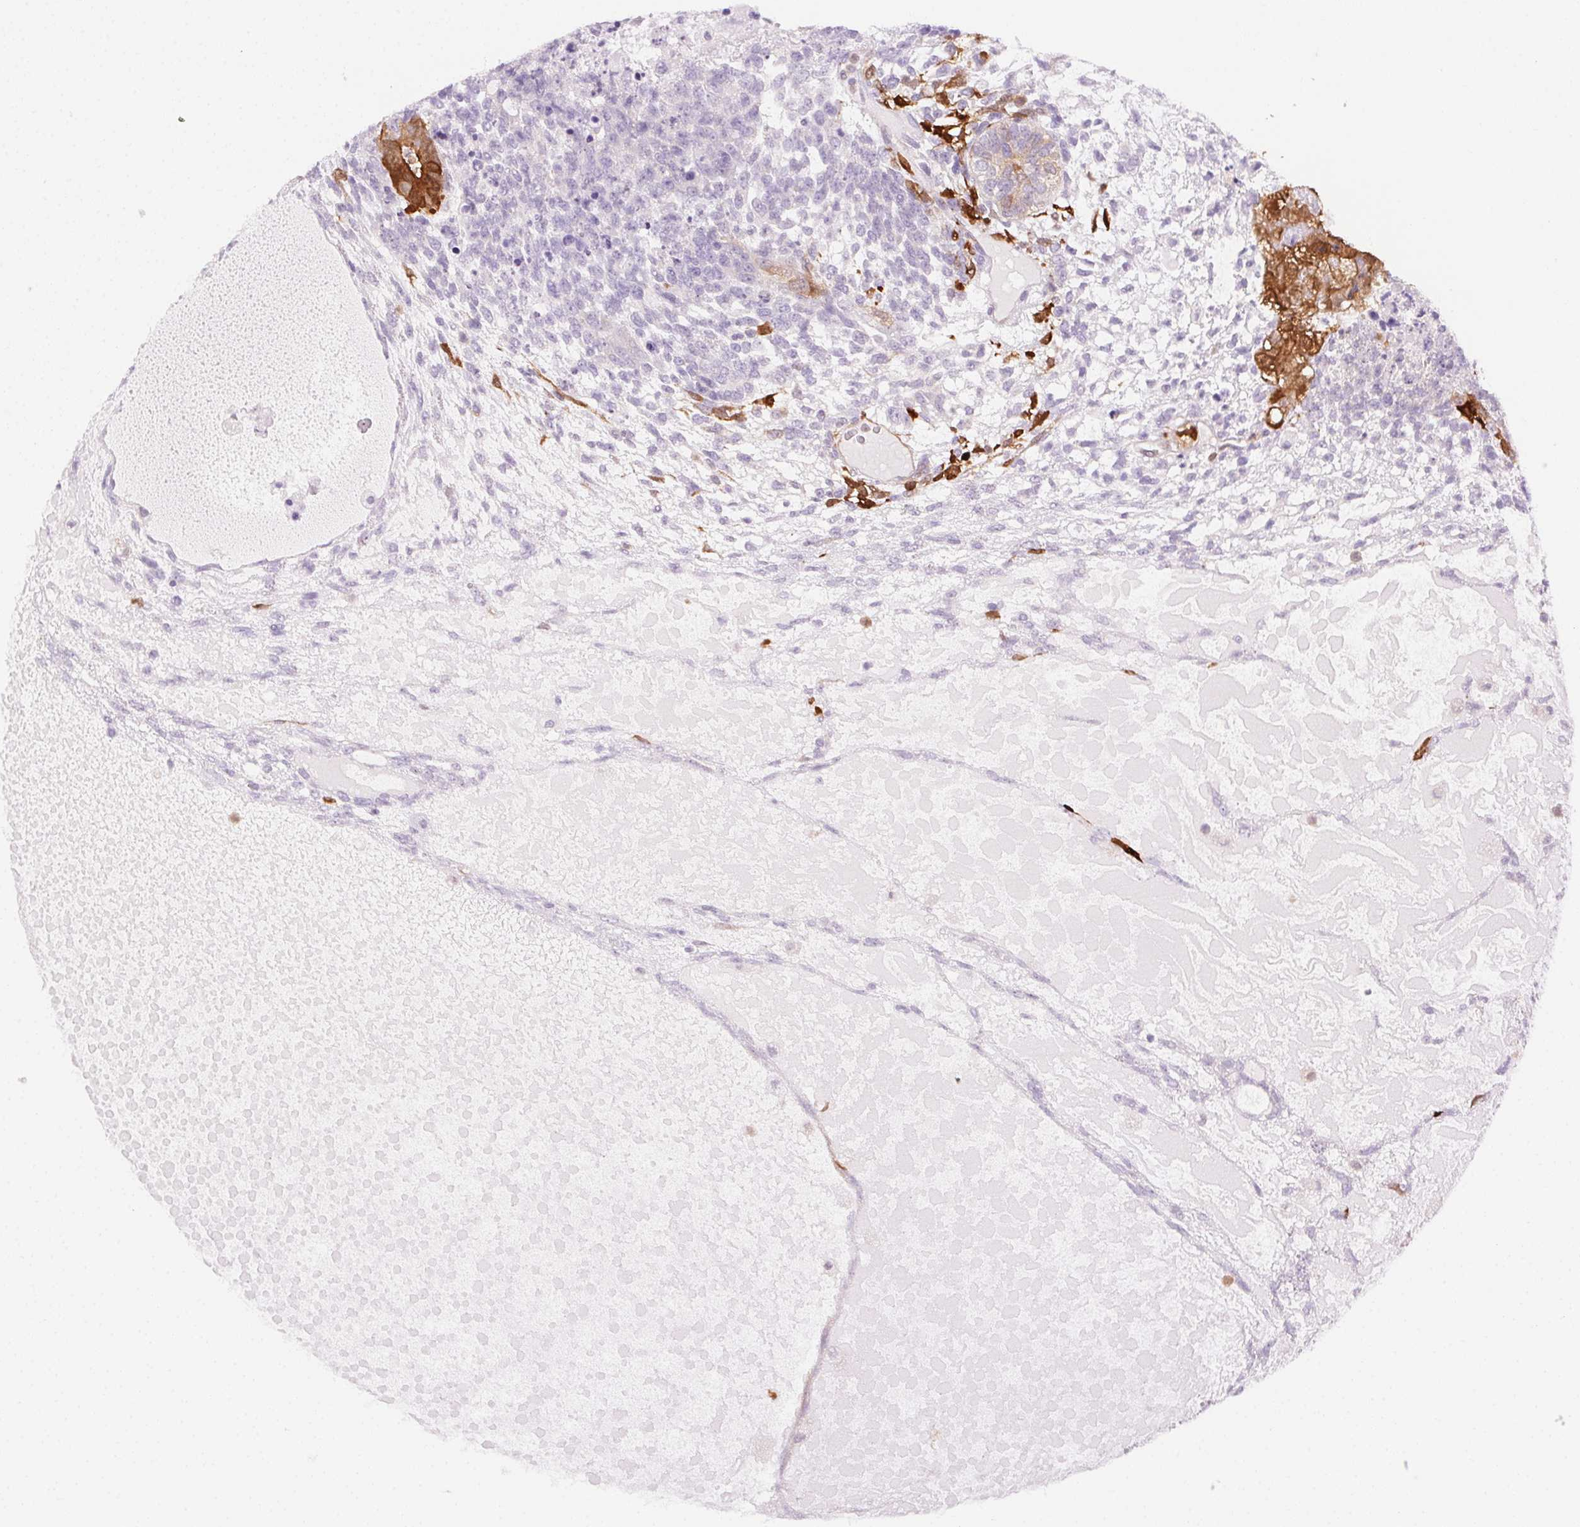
{"staining": {"intensity": "negative", "quantity": "none", "location": "none"}, "tissue": "testis cancer", "cell_type": "Tumor cells", "image_type": "cancer", "snomed": [{"axis": "morphology", "description": "Carcinoma, Embryonal, NOS"}, {"axis": "topography", "description": "Testis"}], "caption": "A photomicrograph of human testis cancer is negative for staining in tumor cells.", "gene": "TMEM45A", "patient": {"sex": "male", "age": 23}}